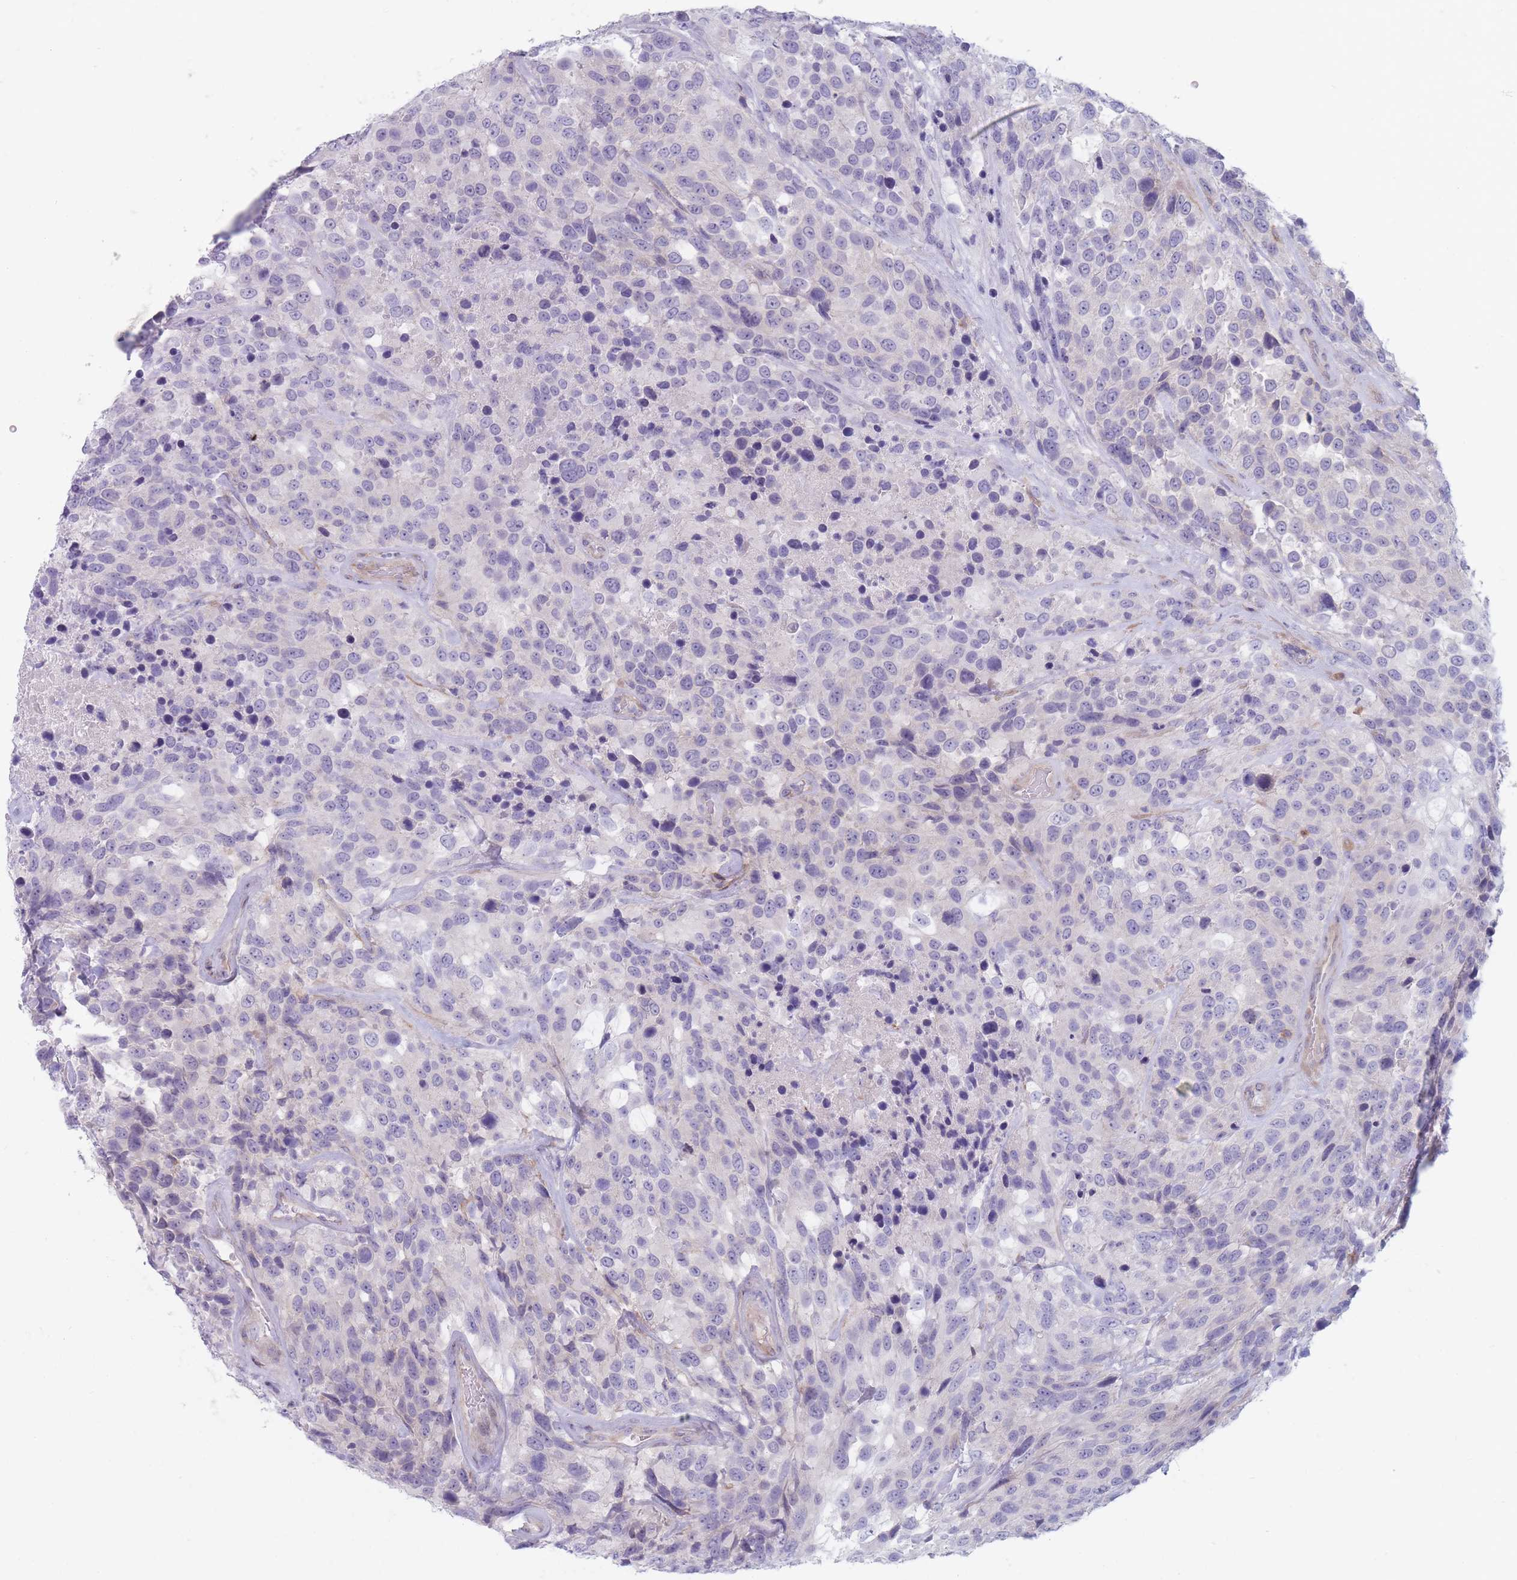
{"staining": {"intensity": "negative", "quantity": "none", "location": "none"}, "tissue": "urothelial cancer", "cell_type": "Tumor cells", "image_type": "cancer", "snomed": [{"axis": "morphology", "description": "Urothelial carcinoma, High grade"}, {"axis": "topography", "description": "Urinary bladder"}], "caption": "This is a micrograph of immunohistochemistry staining of high-grade urothelial carcinoma, which shows no positivity in tumor cells.", "gene": "PLPP1", "patient": {"sex": "male", "age": 56}}